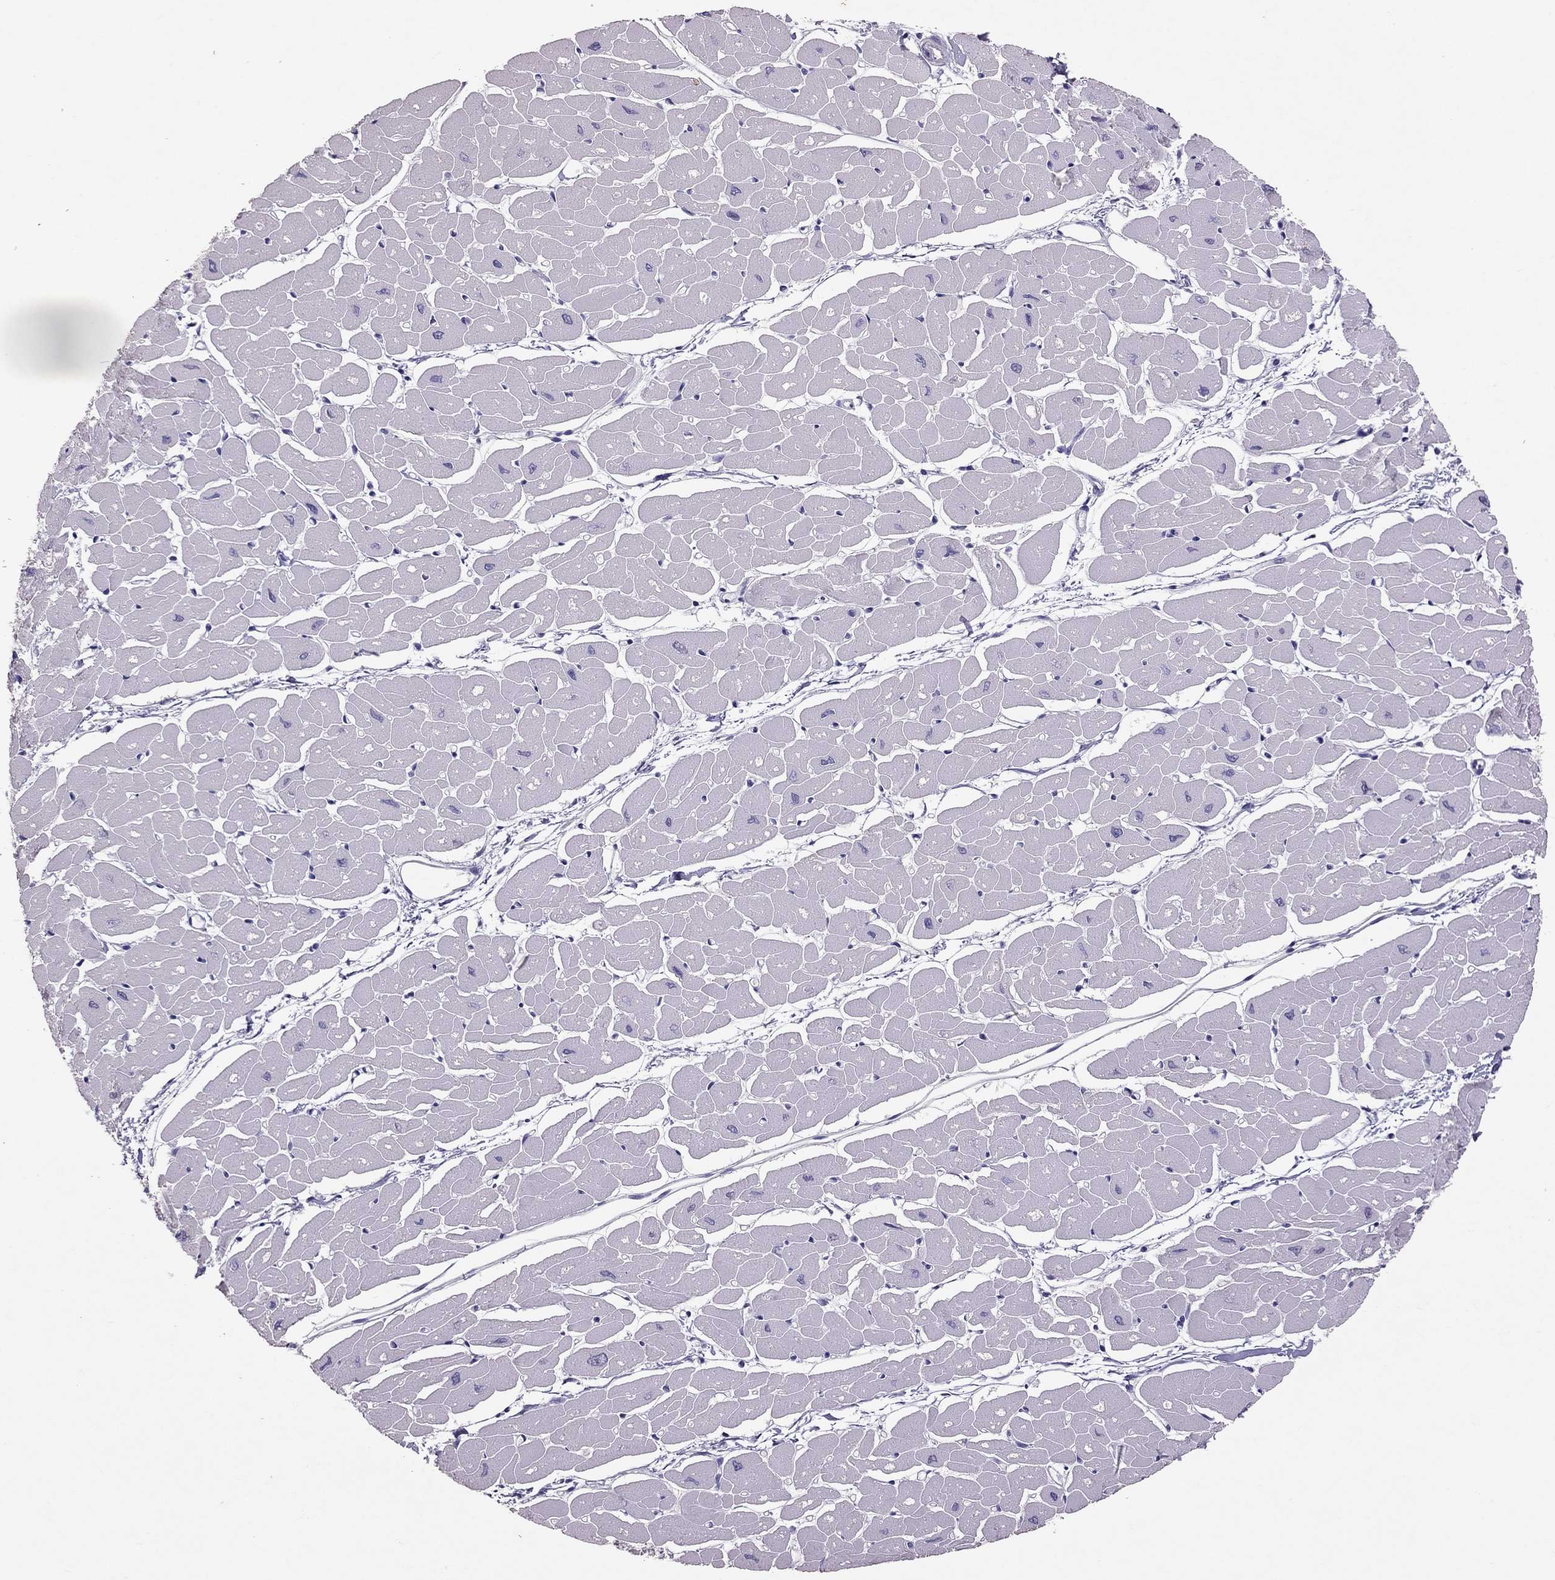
{"staining": {"intensity": "negative", "quantity": "none", "location": "none"}, "tissue": "heart muscle", "cell_type": "Cardiomyocytes", "image_type": "normal", "snomed": [{"axis": "morphology", "description": "Normal tissue, NOS"}, {"axis": "topography", "description": "Heart"}], "caption": "This is an IHC micrograph of benign human heart muscle. There is no expression in cardiomyocytes.", "gene": "PSMB11", "patient": {"sex": "male", "age": 57}}